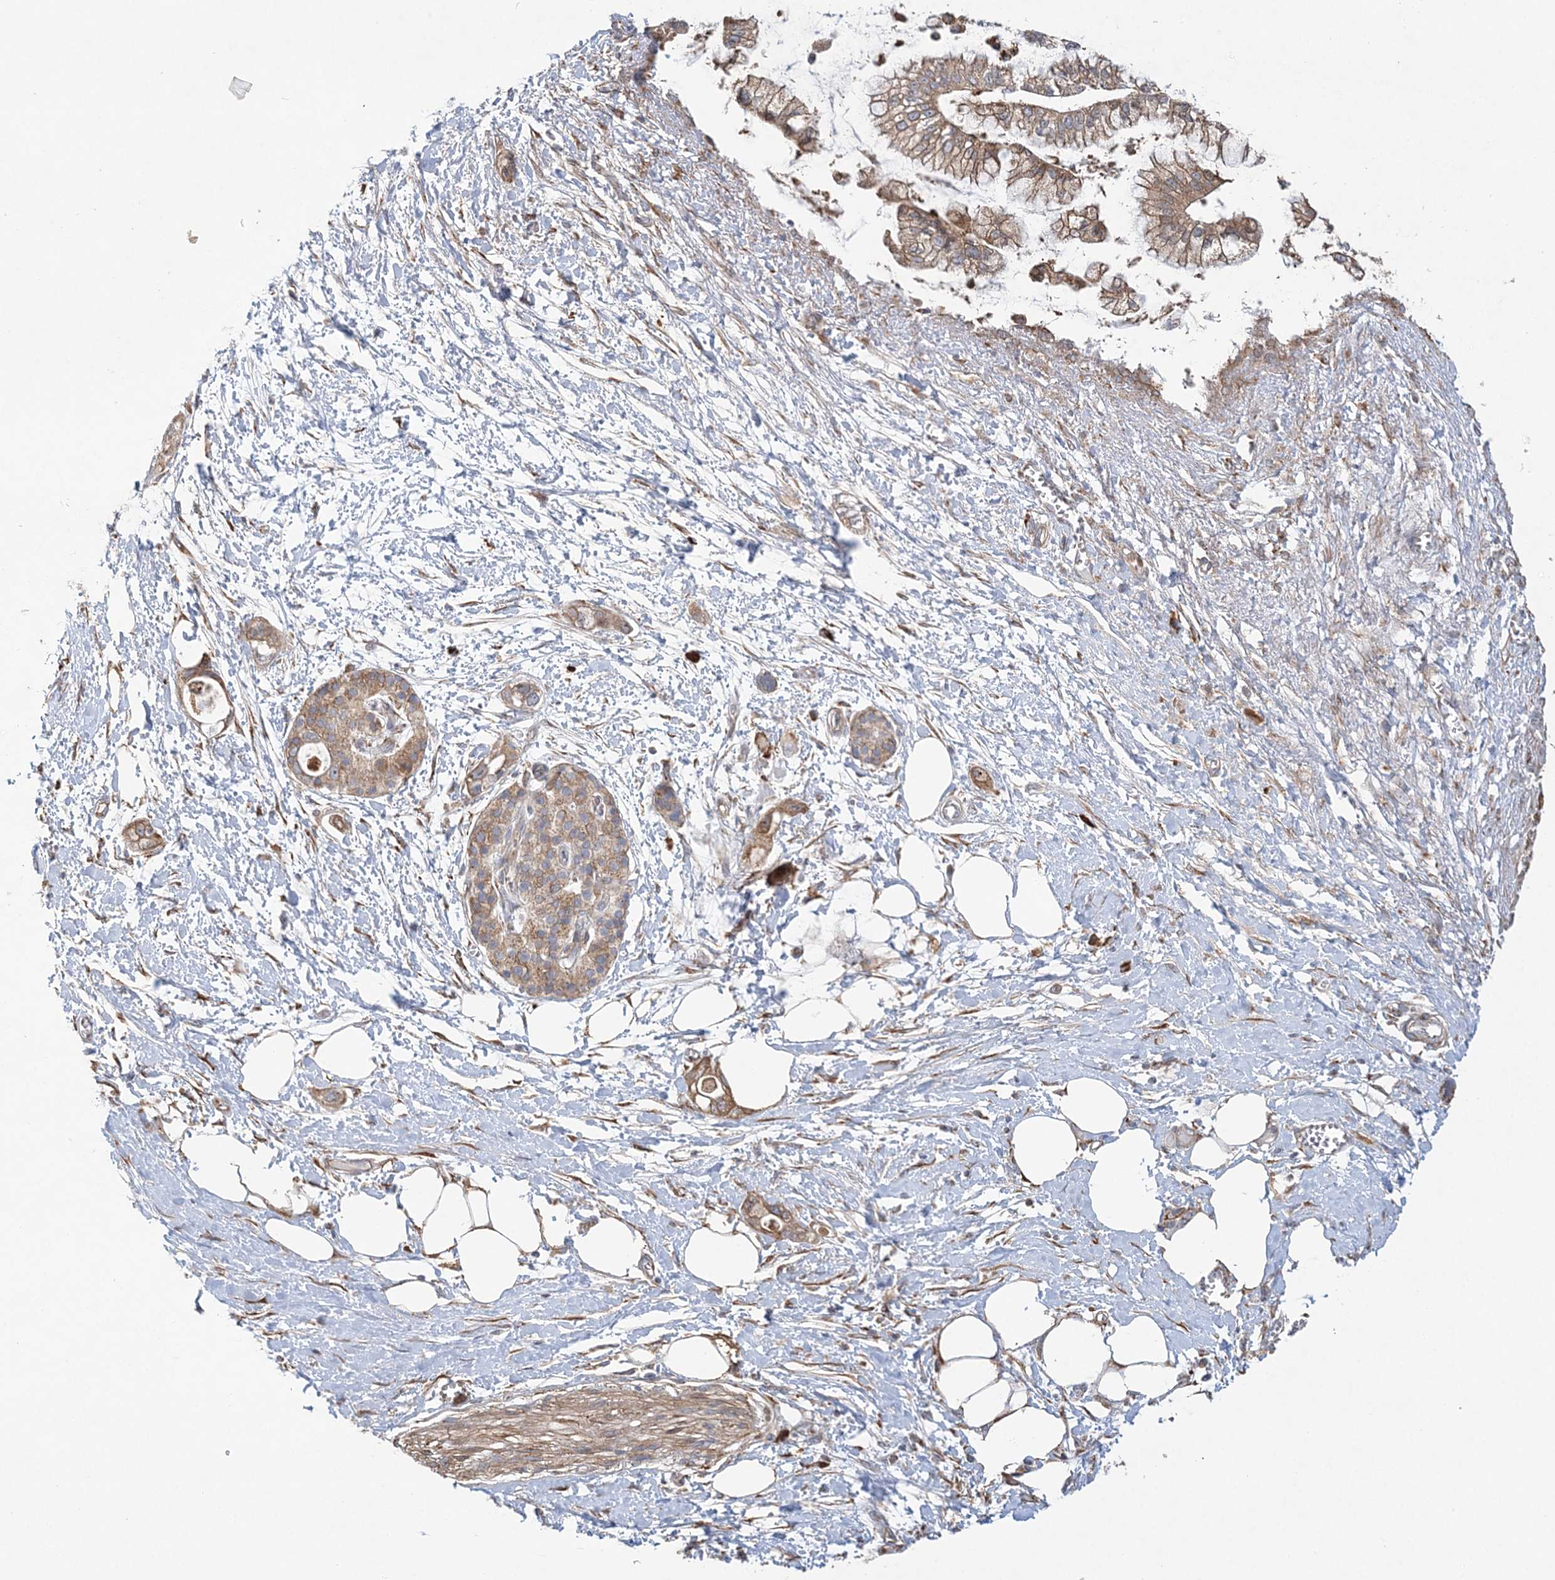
{"staining": {"intensity": "moderate", "quantity": ">75%", "location": "cytoplasmic/membranous"}, "tissue": "pancreatic cancer", "cell_type": "Tumor cells", "image_type": "cancer", "snomed": [{"axis": "morphology", "description": "Adenocarcinoma, NOS"}, {"axis": "topography", "description": "Pancreas"}], "caption": "Pancreatic cancer stained with immunohistochemistry (IHC) shows moderate cytoplasmic/membranous staining in about >75% of tumor cells.", "gene": "ZFYVE16", "patient": {"sex": "male", "age": 68}}